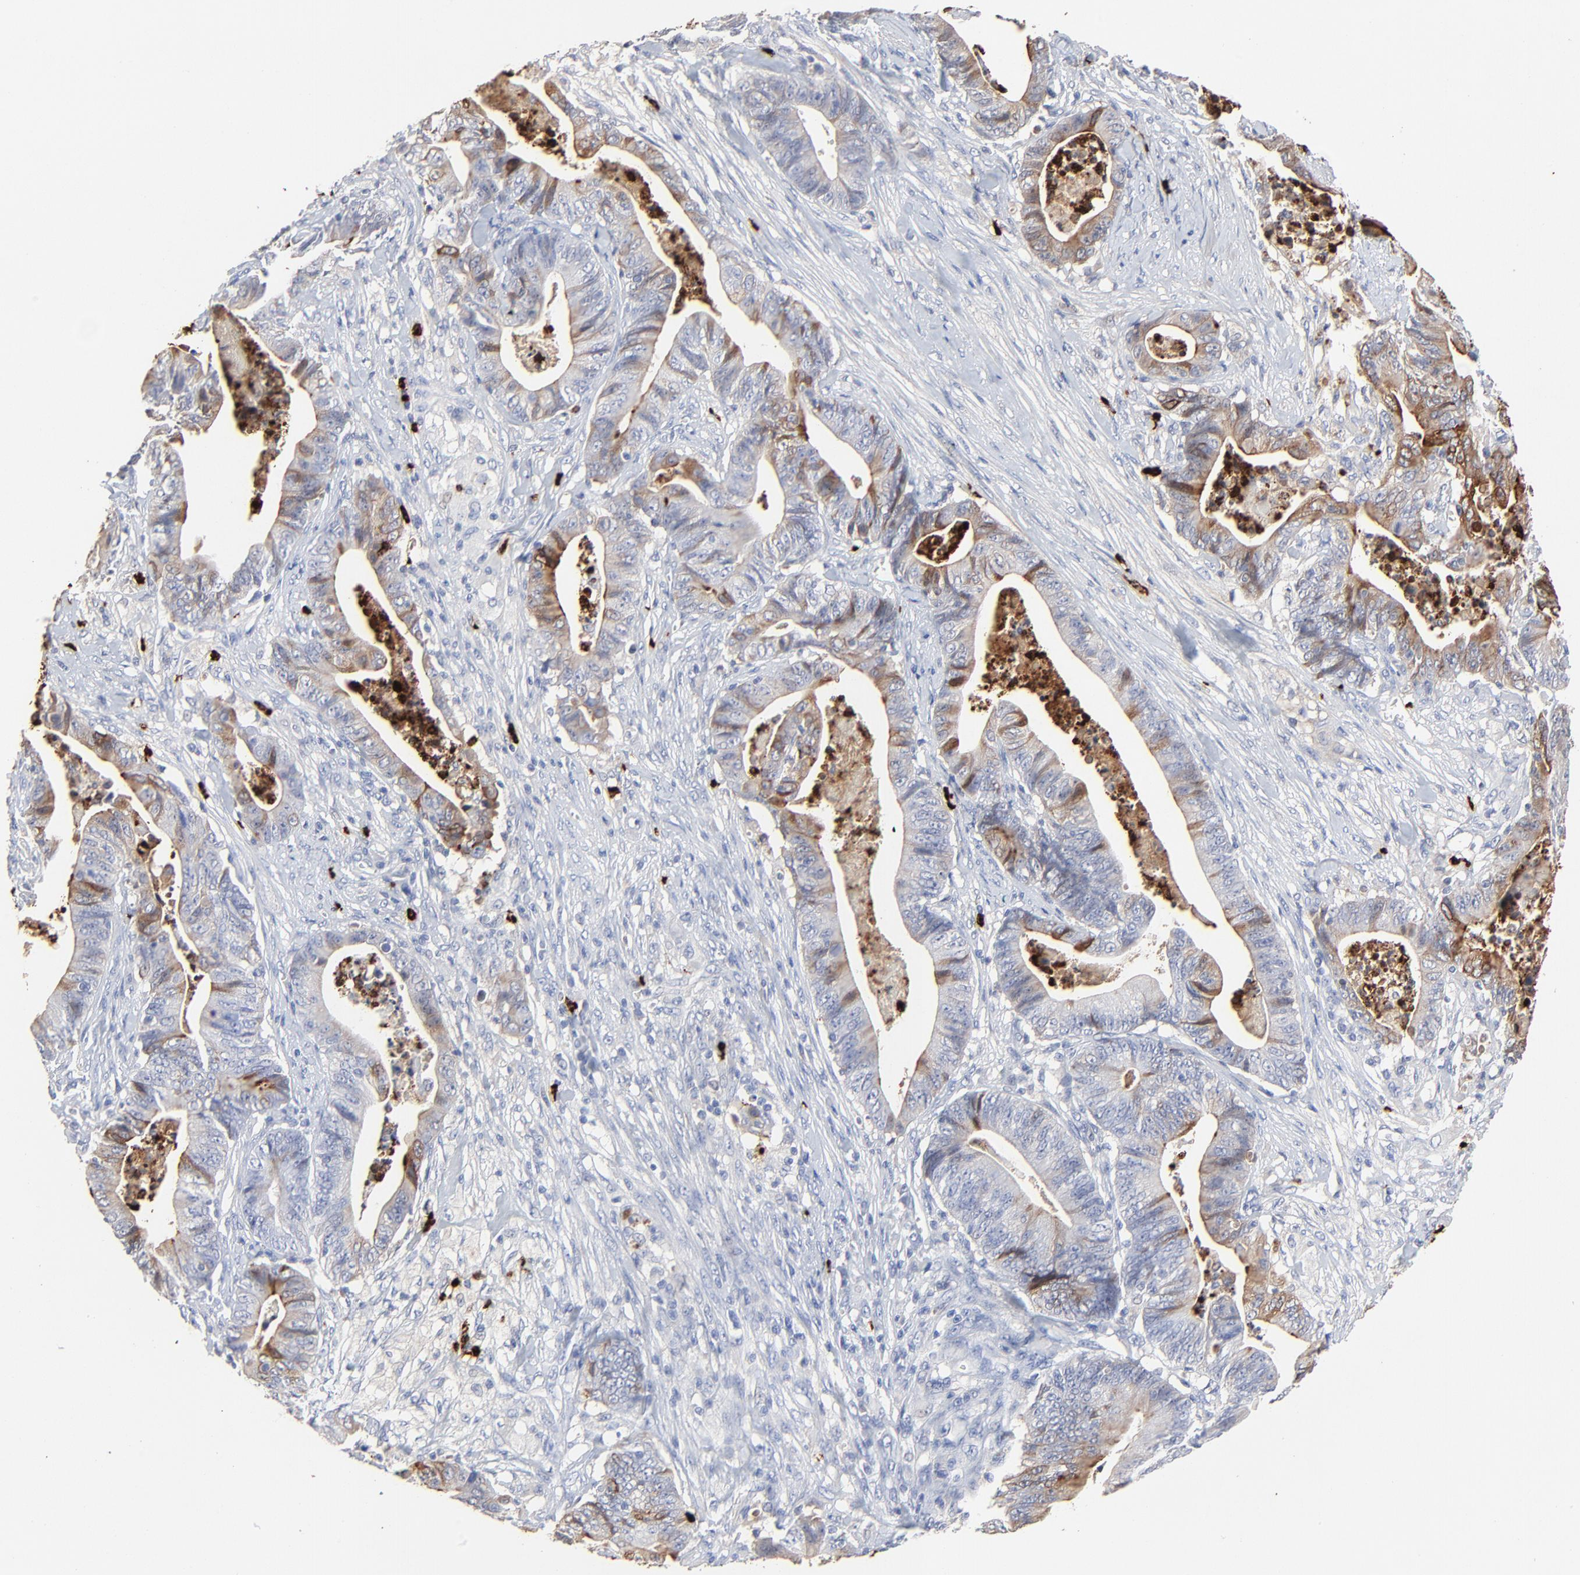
{"staining": {"intensity": "moderate", "quantity": ">75%", "location": "cytoplasmic/membranous"}, "tissue": "stomach cancer", "cell_type": "Tumor cells", "image_type": "cancer", "snomed": [{"axis": "morphology", "description": "Adenocarcinoma, NOS"}, {"axis": "topography", "description": "Stomach, lower"}], "caption": "Approximately >75% of tumor cells in adenocarcinoma (stomach) exhibit moderate cytoplasmic/membranous protein expression as visualized by brown immunohistochemical staining.", "gene": "LCN2", "patient": {"sex": "female", "age": 86}}